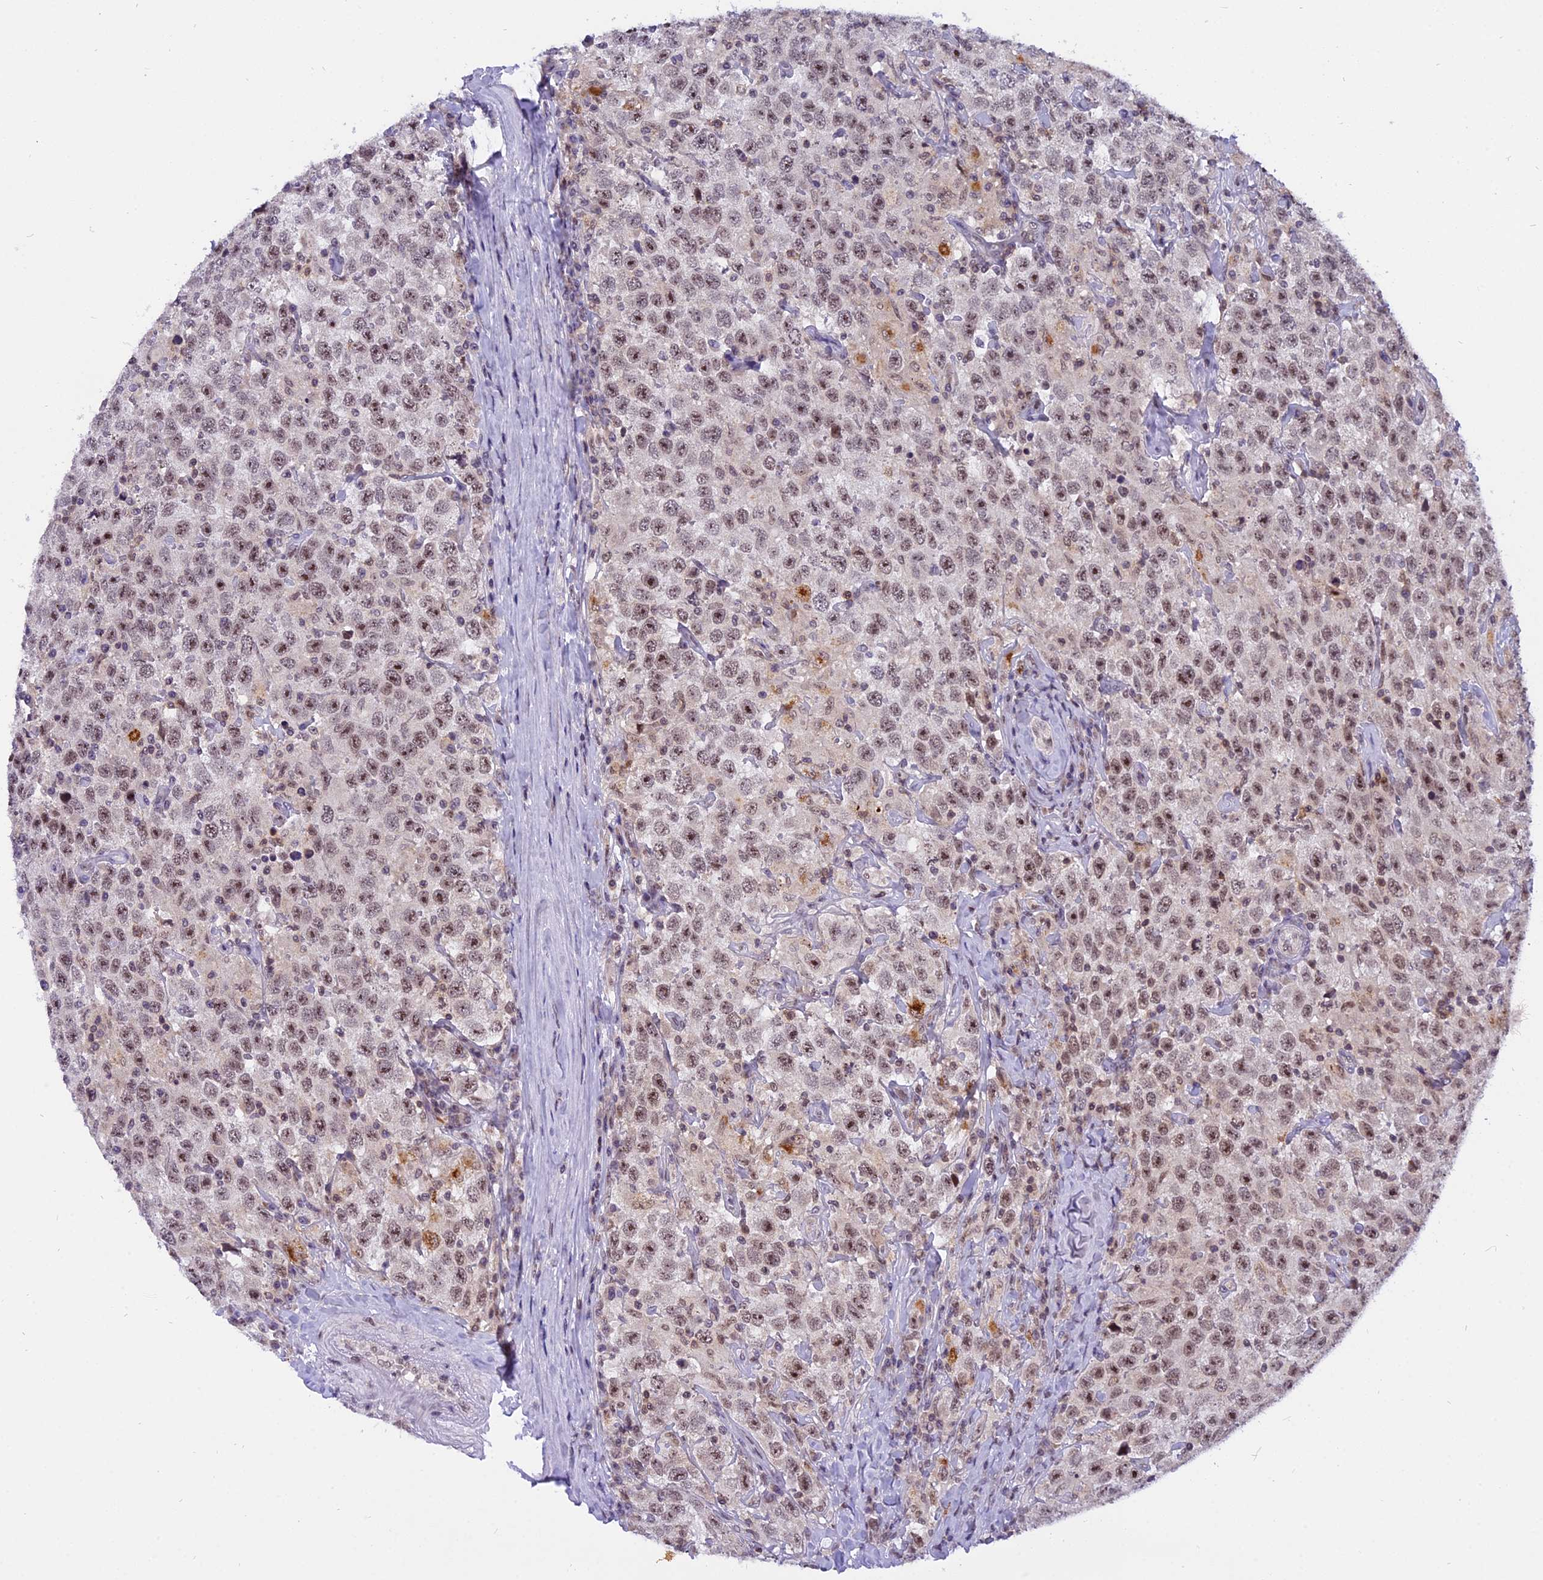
{"staining": {"intensity": "moderate", "quantity": ">75%", "location": "nuclear"}, "tissue": "testis cancer", "cell_type": "Tumor cells", "image_type": "cancer", "snomed": [{"axis": "morphology", "description": "Seminoma, NOS"}, {"axis": "topography", "description": "Testis"}], "caption": "Human testis cancer (seminoma) stained with a protein marker displays moderate staining in tumor cells.", "gene": "TADA3", "patient": {"sex": "male", "age": 41}}